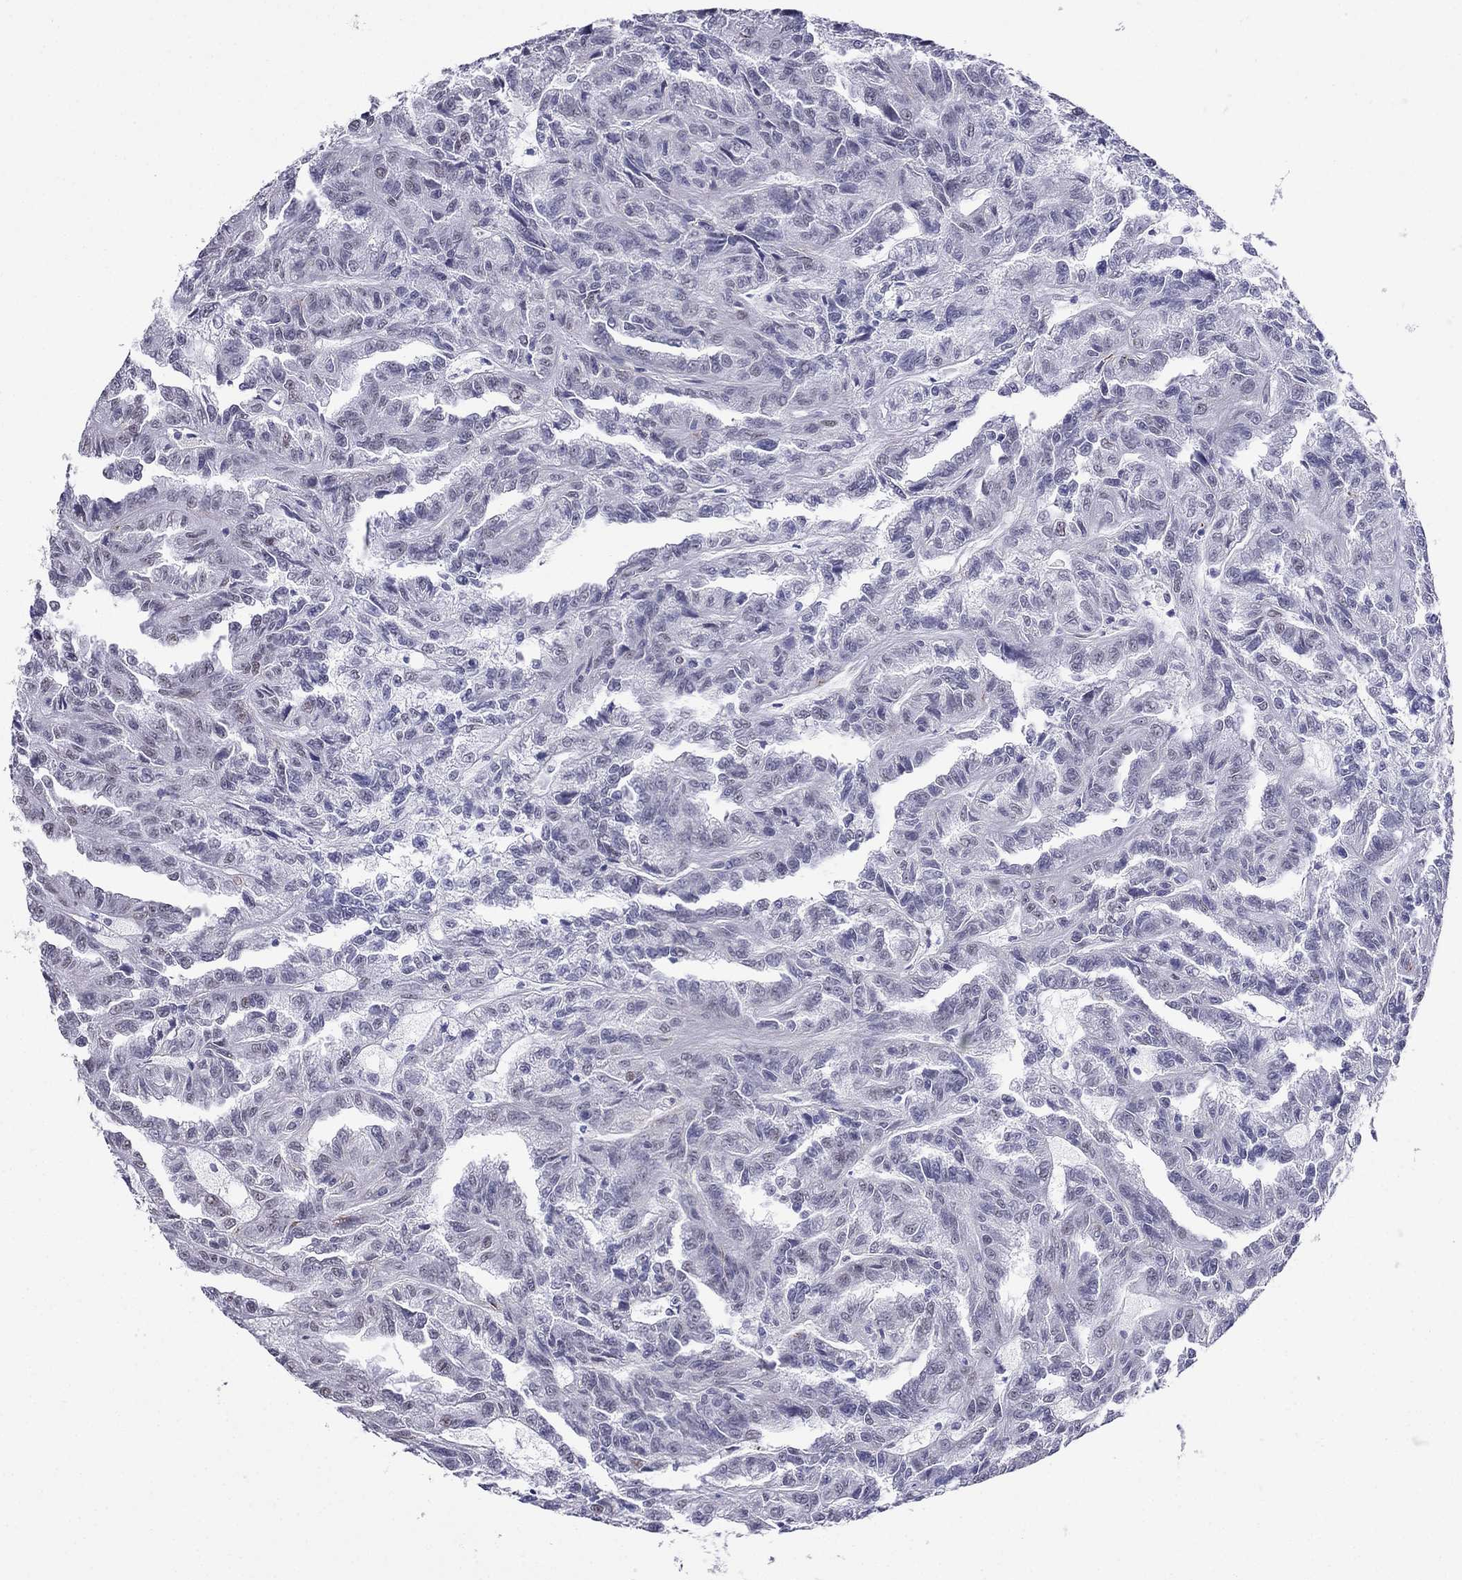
{"staining": {"intensity": "negative", "quantity": "none", "location": "none"}, "tissue": "renal cancer", "cell_type": "Tumor cells", "image_type": "cancer", "snomed": [{"axis": "morphology", "description": "Adenocarcinoma, NOS"}, {"axis": "topography", "description": "Kidney"}], "caption": "Tumor cells show no significant staining in adenocarcinoma (renal). (Stains: DAB (3,3'-diaminobenzidine) immunohistochemistry (IHC) with hematoxylin counter stain, Microscopy: brightfield microscopy at high magnification).", "gene": "PPM1G", "patient": {"sex": "male", "age": 79}}